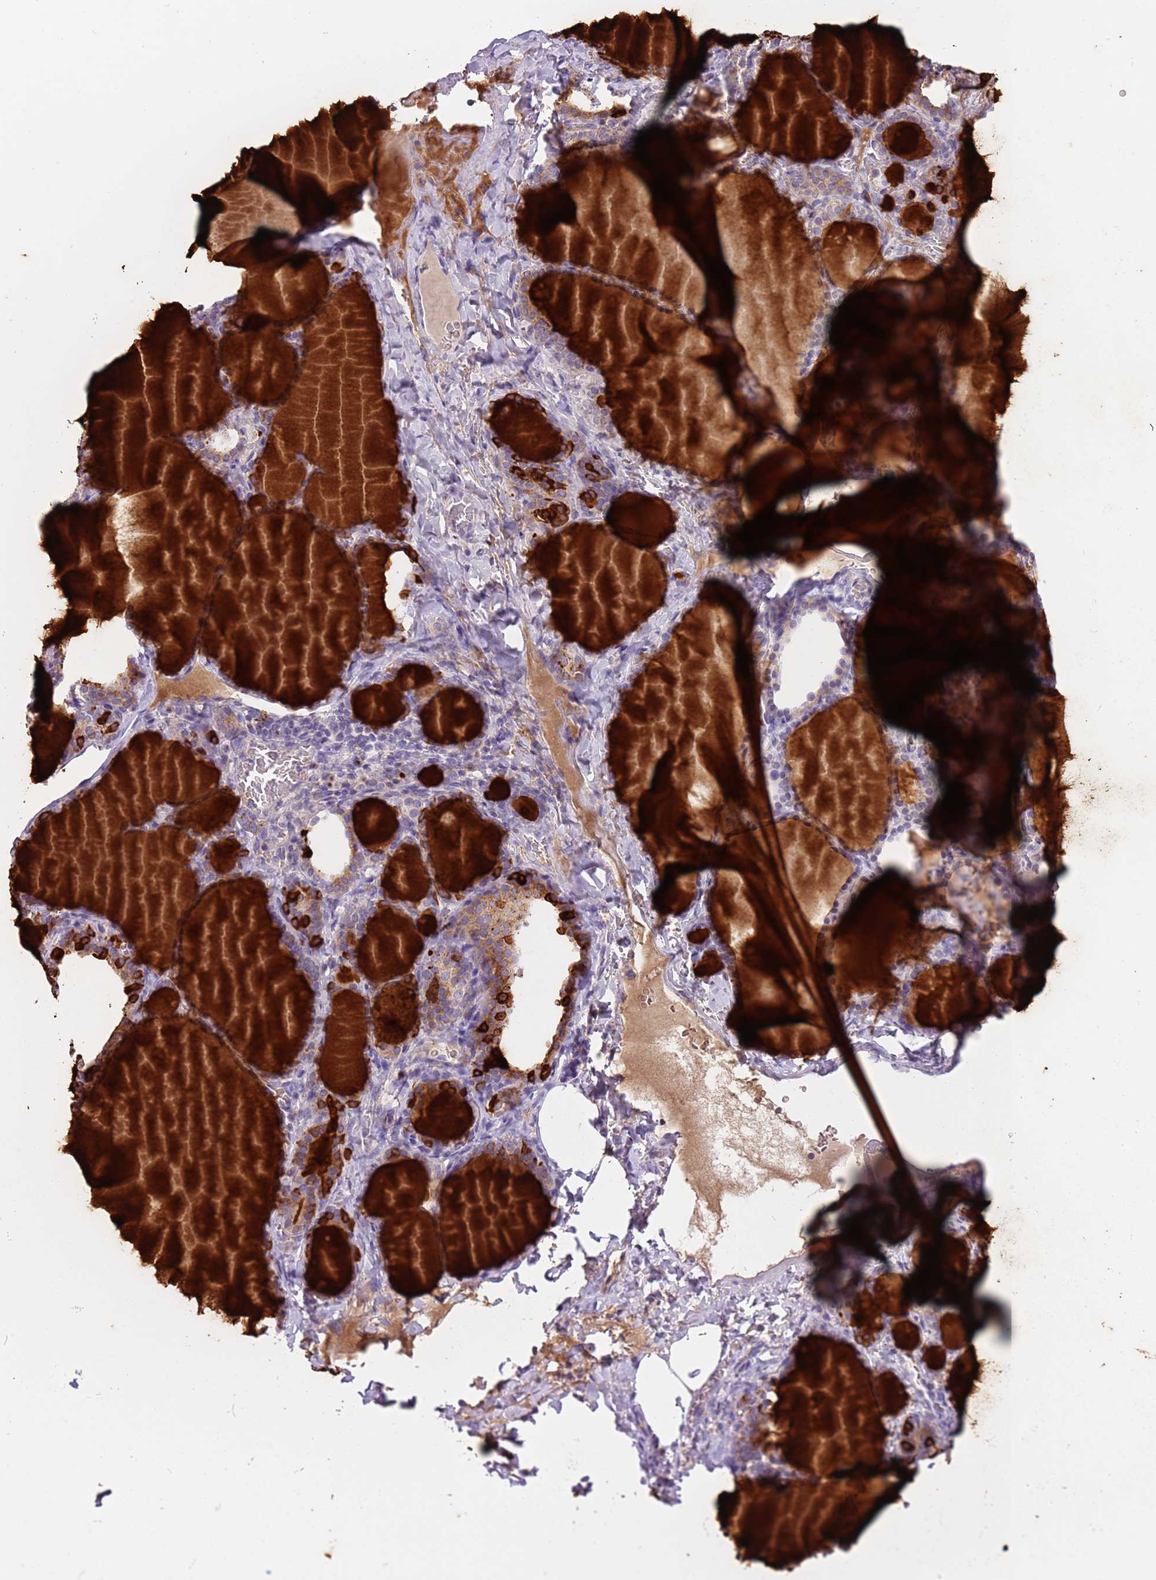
{"staining": {"intensity": "strong", "quantity": "25%-75%", "location": "cytoplasmic/membranous"}, "tissue": "thyroid gland", "cell_type": "Glandular cells", "image_type": "normal", "snomed": [{"axis": "morphology", "description": "Normal tissue, NOS"}, {"axis": "topography", "description": "Thyroid gland"}], "caption": "A brown stain highlights strong cytoplasmic/membranous expression of a protein in glandular cells of normal human thyroid gland.", "gene": "C2CD3", "patient": {"sex": "female", "age": 39}}